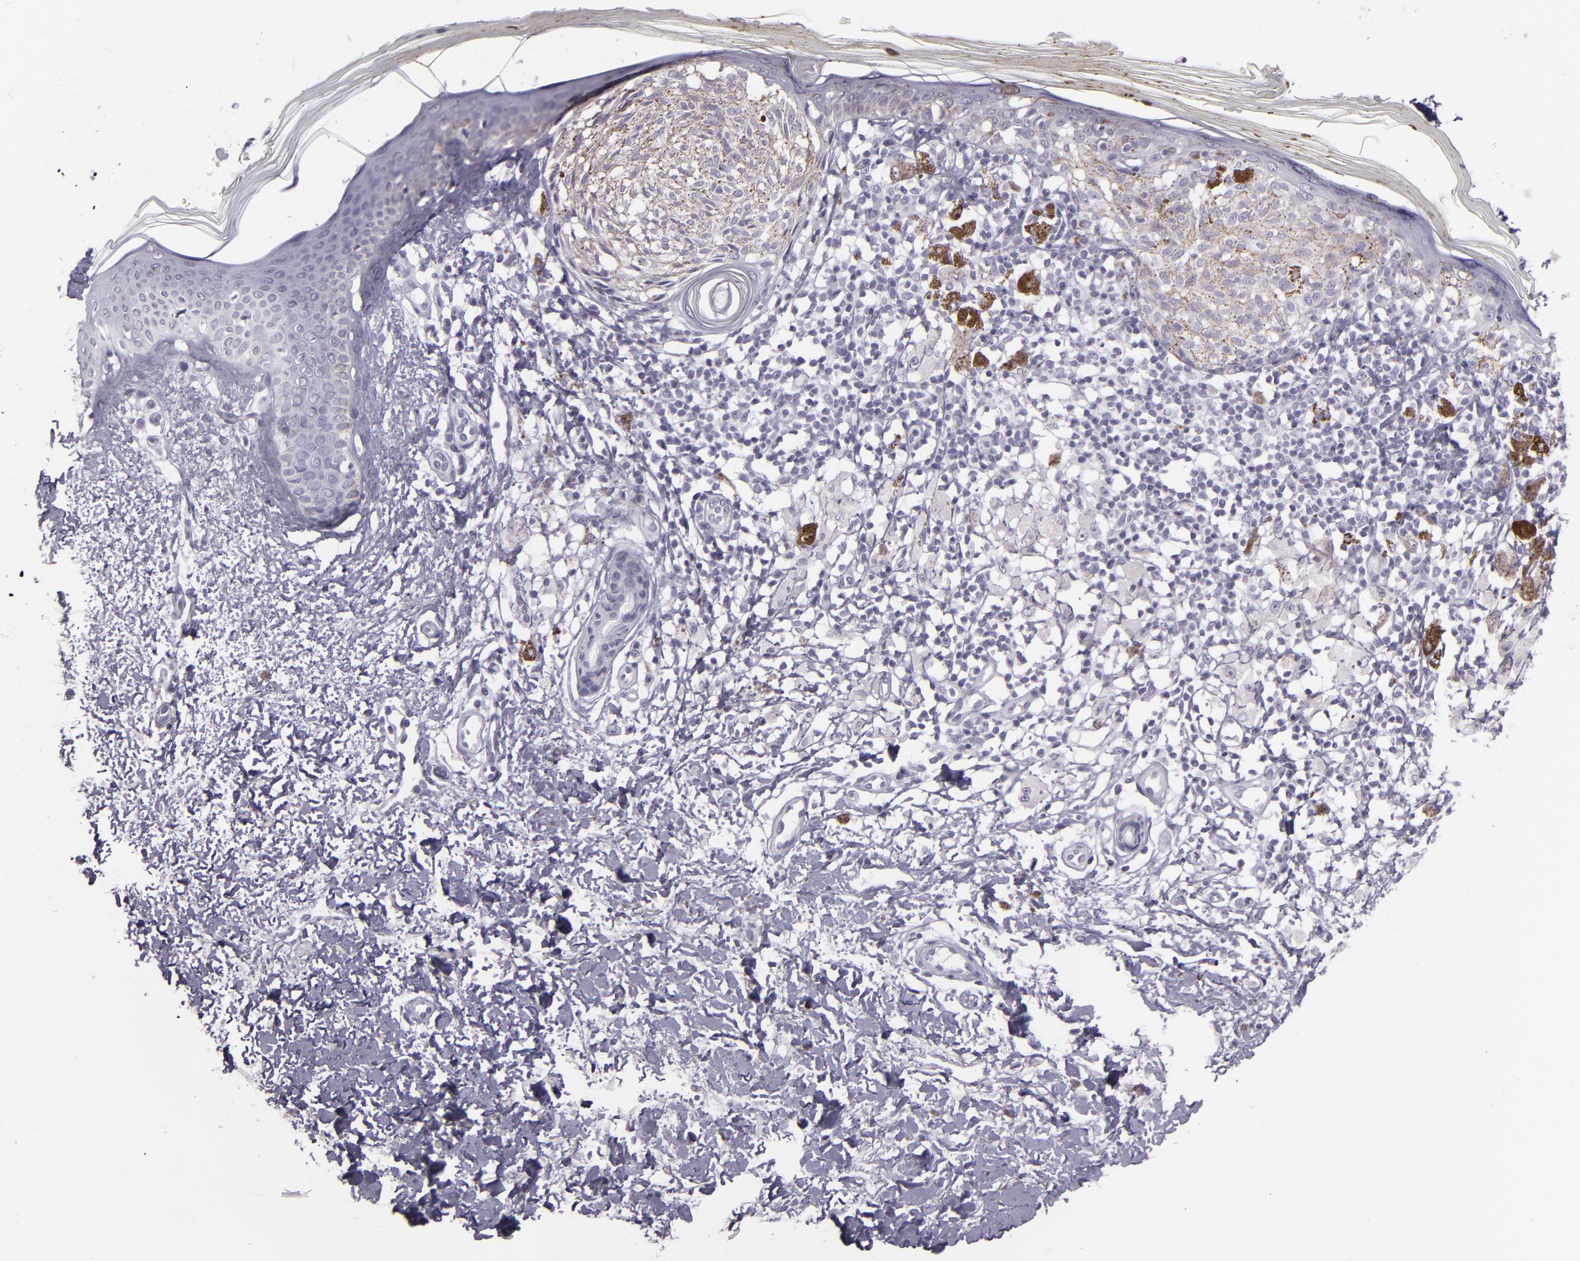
{"staining": {"intensity": "negative", "quantity": "none", "location": "none"}, "tissue": "melanoma", "cell_type": "Tumor cells", "image_type": "cancer", "snomed": [{"axis": "morphology", "description": "Malignant melanoma, NOS"}, {"axis": "topography", "description": "Skin"}], "caption": "The histopathology image demonstrates no staining of tumor cells in malignant melanoma.", "gene": "MCM3", "patient": {"sex": "male", "age": 88}}